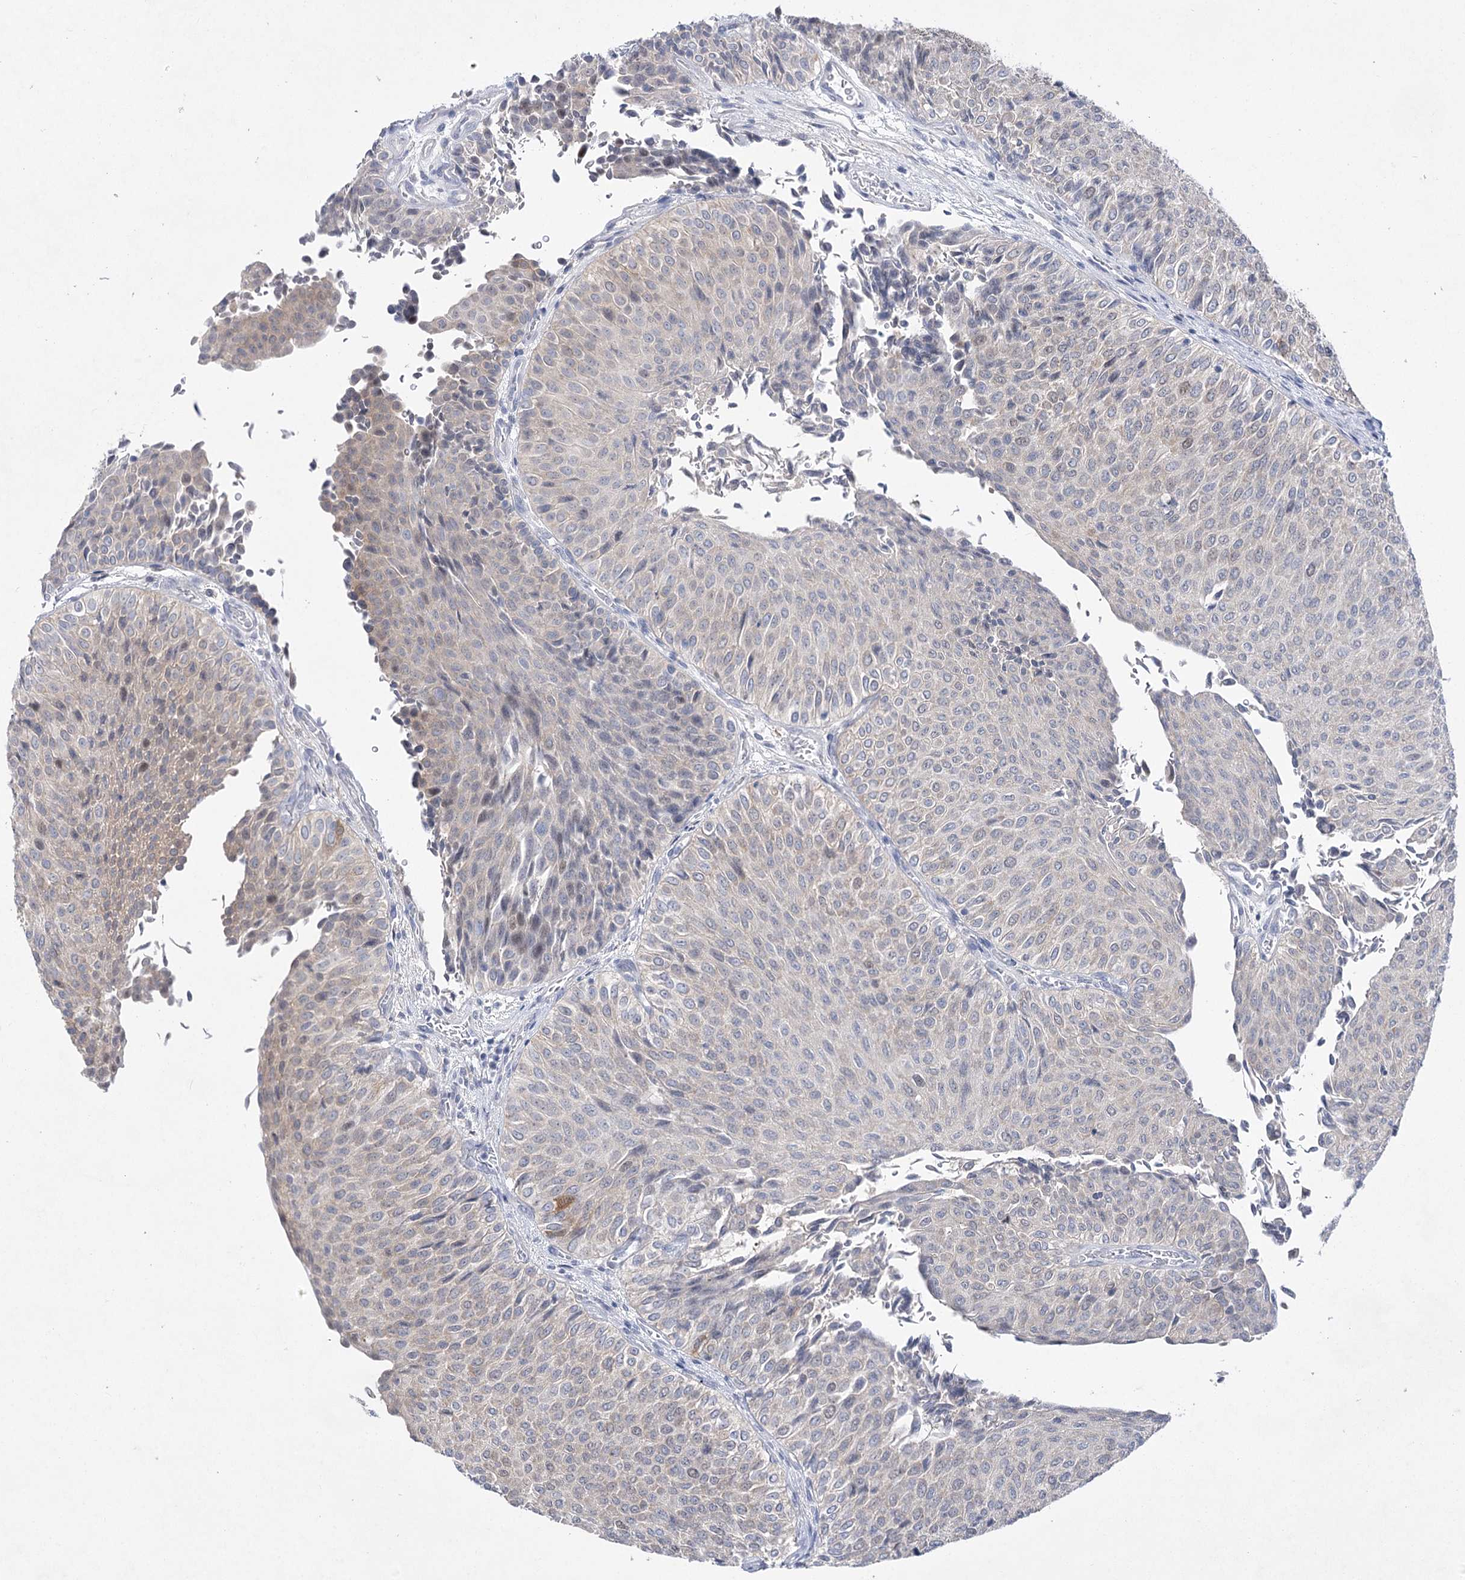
{"staining": {"intensity": "weak", "quantity": "<25%", "location": "cytoplasmic/membranous,nuclear"}, "tissue": "urothelial cancer", "cell_type": "Tumor cells", "image_type": "cancer", "snomed": [{"axis": "morphology", "description": "Urothelial carcinoma, Low grade"}, {"axis": "topography", "description": "Urinary bladder"}], "caption": "Immunohistochemistry (IHC) of urothelial cancer shows no positivity in tumor cells.", "gene": "UGDH", "patient": {"sex": "male", "age": 78}}